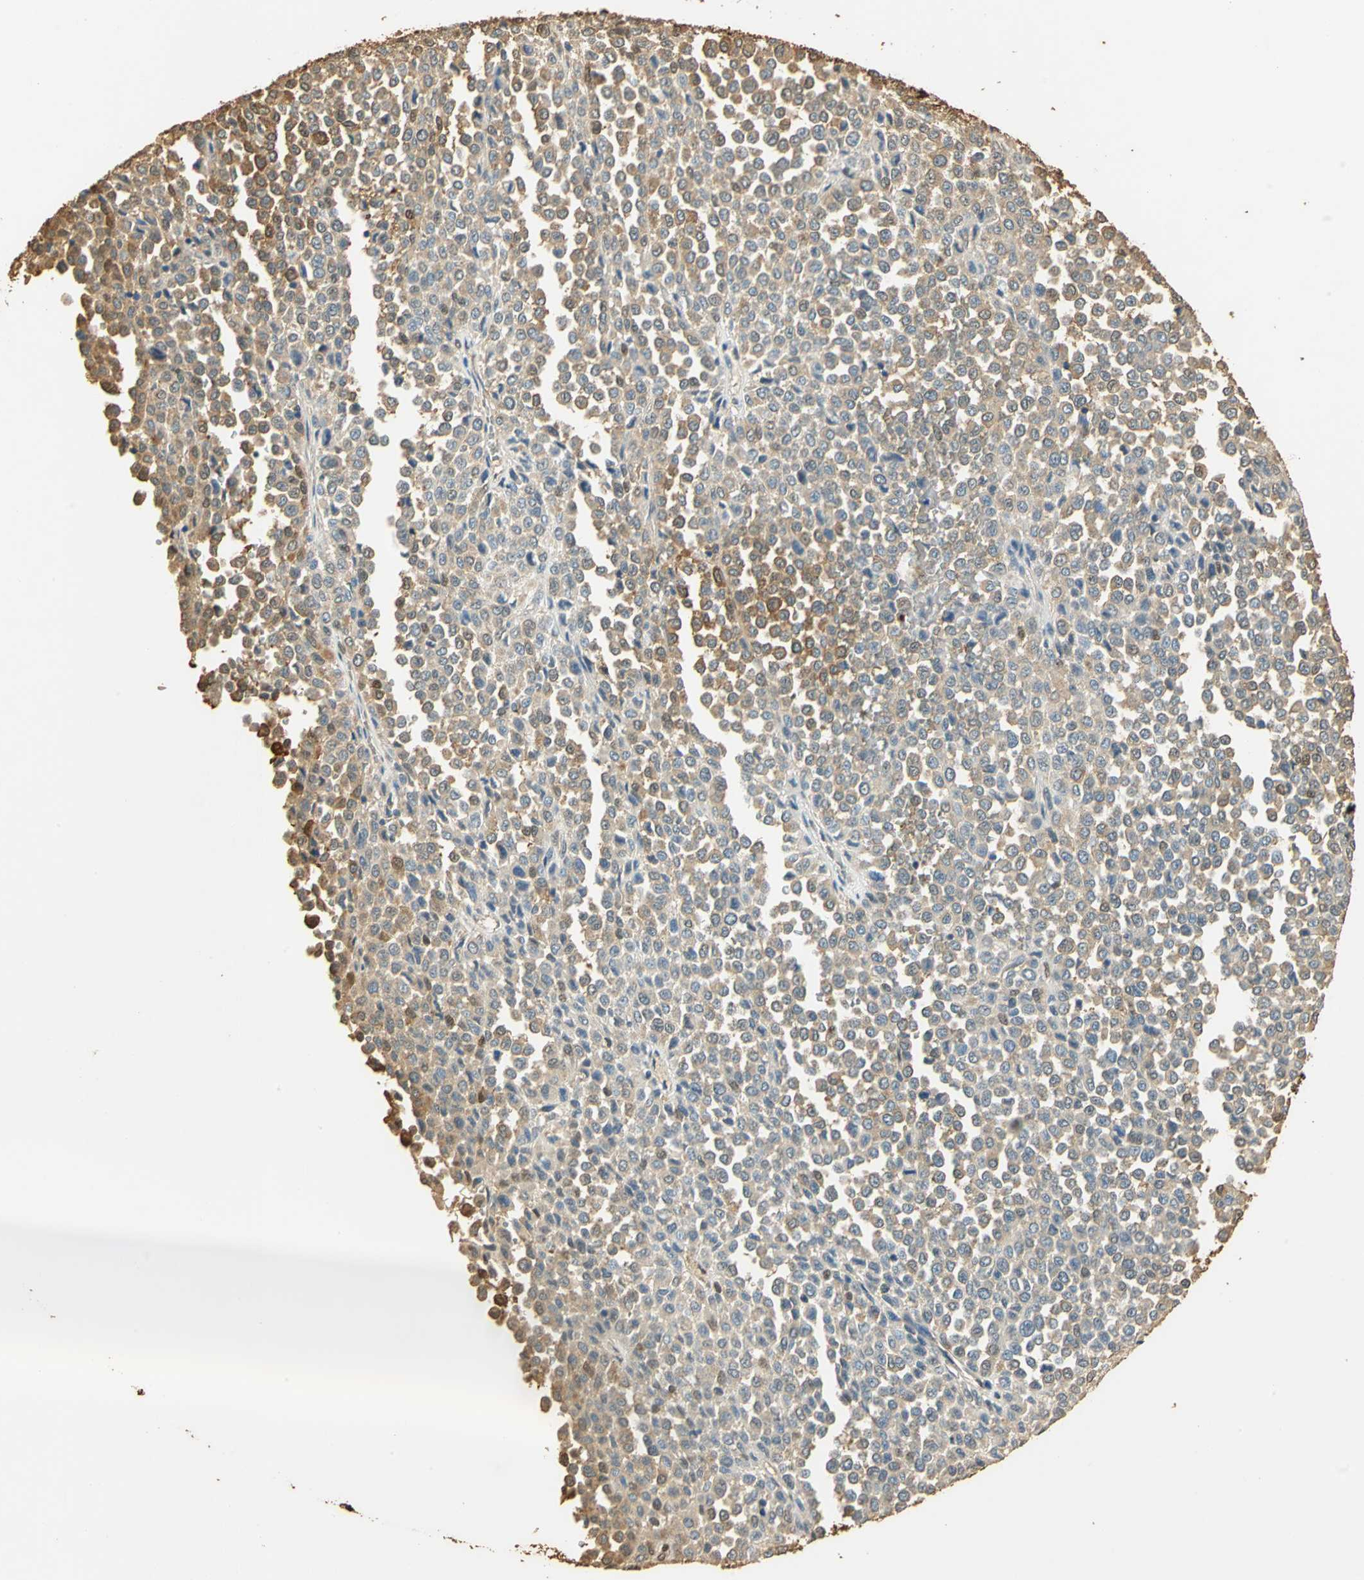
{"staining": {"intensity": "weak", "quantity": ">75%", "location": "cytoplasmic/membranous"}, "tissue": "melanoma", "cell_type": "Tumor cells", "image_type": "cancer", "snomed": [{"axis": "morphology", "description": "Malignant melanoma, Metastatic site"}, {"axis": "topography", "description": "Pancreas"}], "caption": "Melanoma stained with a brown dye reveals weak cytoplasmic/membranous positive expression in approximately >75% of tumor cells.", "gene": "GAPDH", "patient": {"sex": "female", "age": 30}}